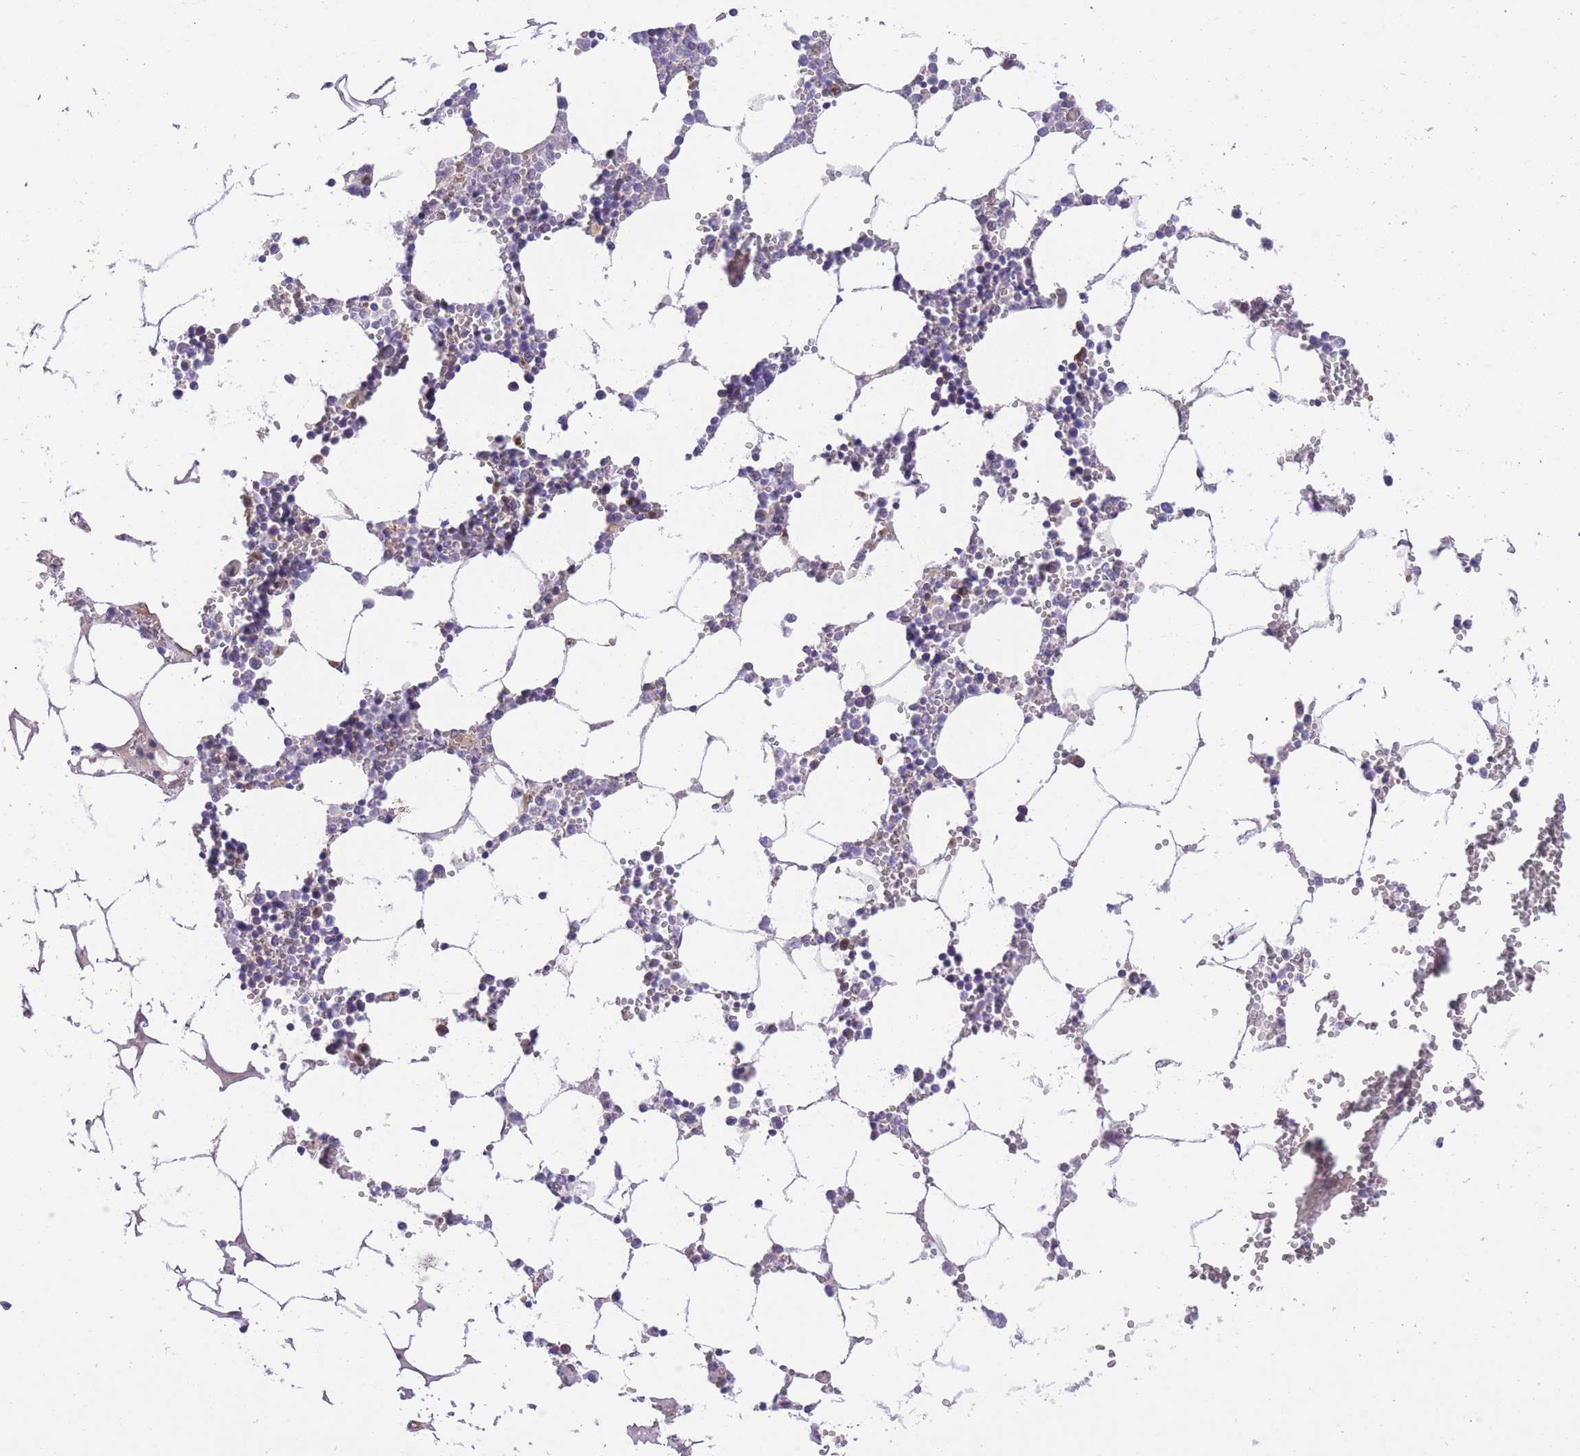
{"staining": {"intensity": "moderate", "quantity": "<25%", "location": "cytoplasmic/membranous"}, "tissue": "bone marrow", "cell_type": "Hematopoietic cells", "image_type": "normal", "snomed": [{"axis": "morphology", "description": "Normal tissue, NOS"}, {"axis": "topography", "description": "Bone marrow"}], "caption": "Immunohistochemical staining of normal human bone marrow shows <25% levels of moderate cytoplasmic/membranous protein staining in about <25% of hematopoietic cells. The staining was performed using DAB to visualize the protein expression in brown, while the nuclei were stained in blue with hematoxylin (Magnification: 20x).", "gene": "WWOX", "patient": {"sex": "male", "age": 54}}